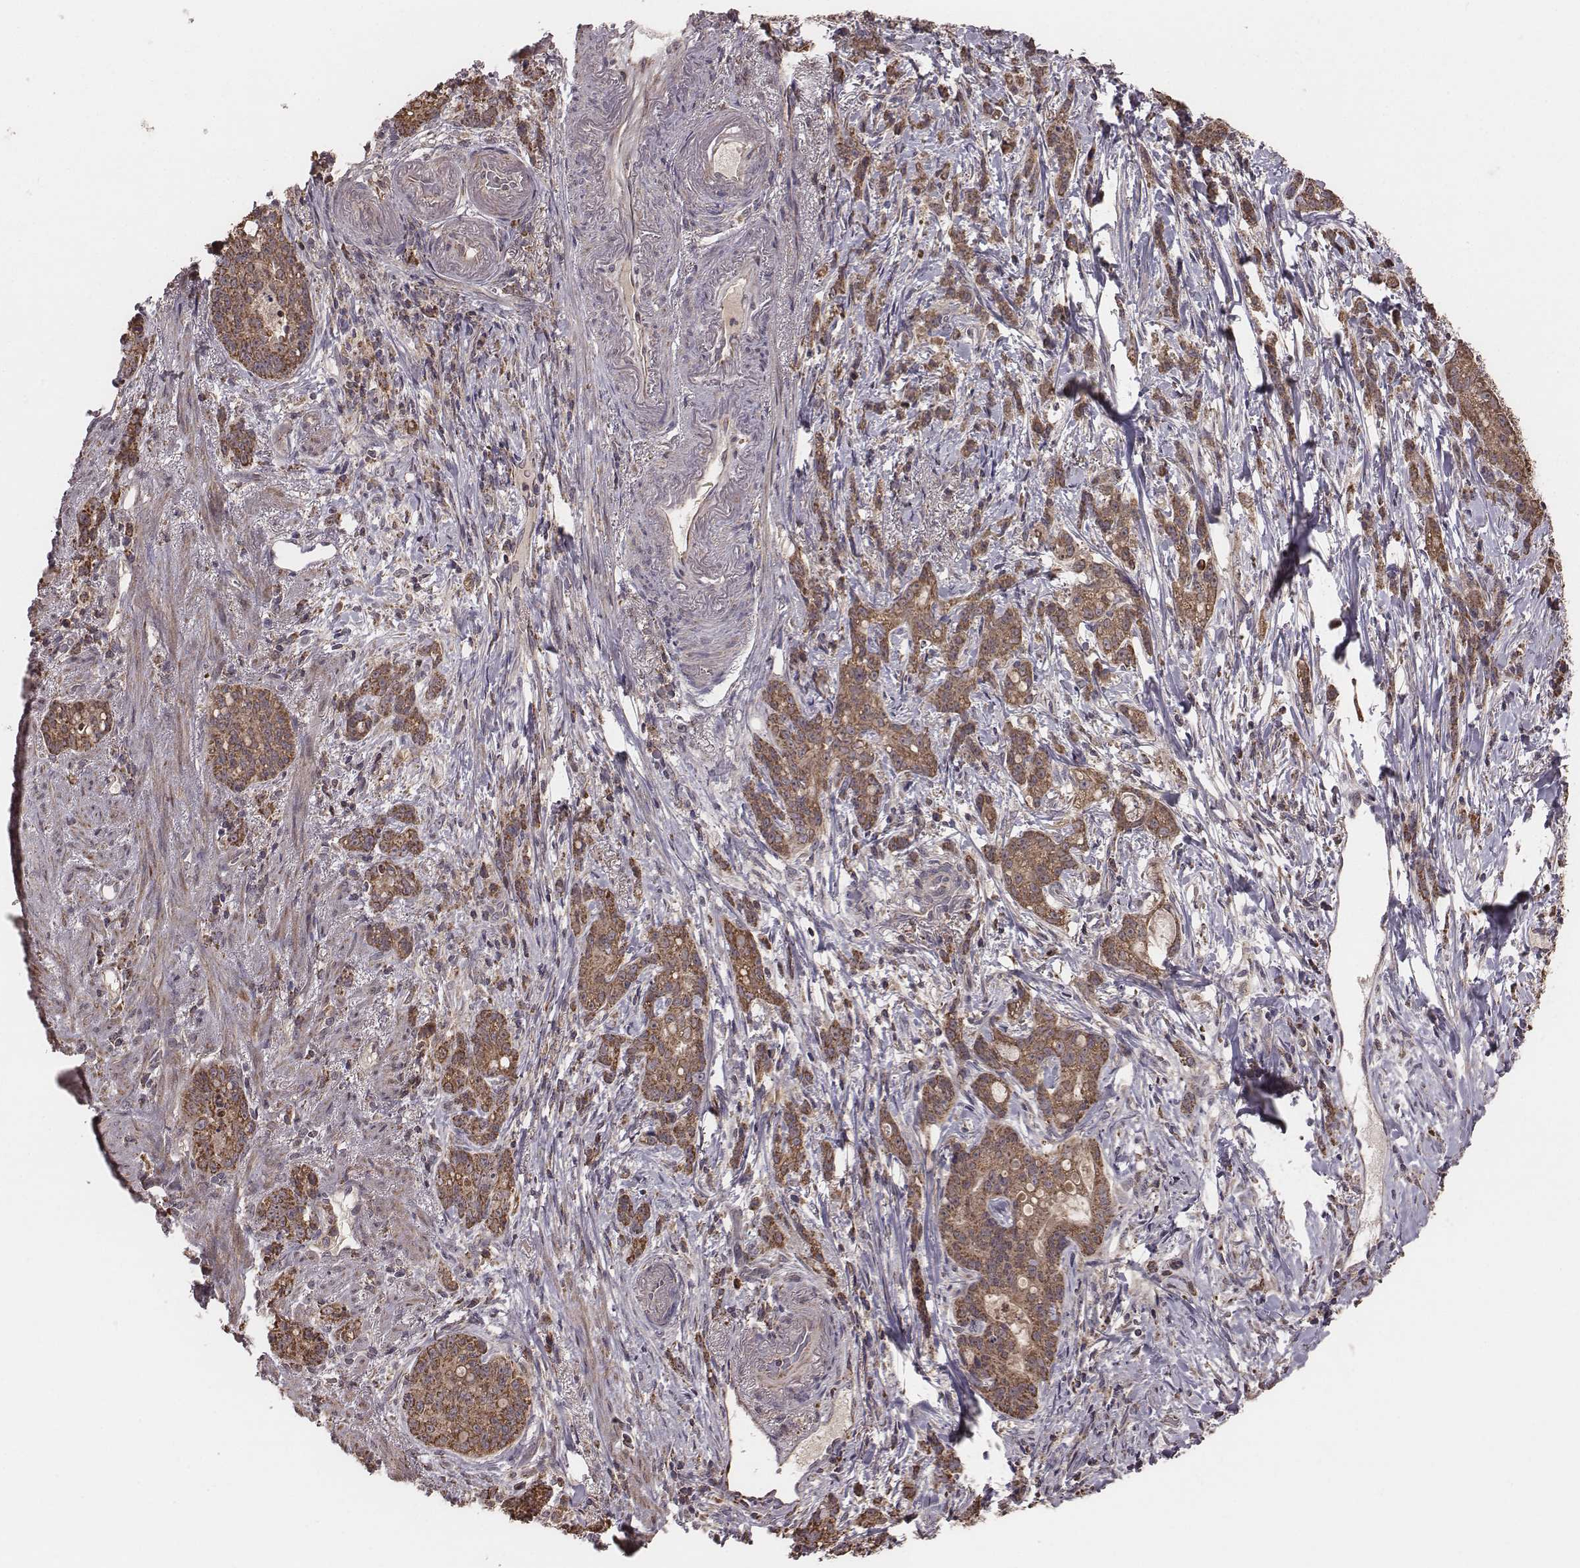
{"staining": {"intensity": "strong", "quantity": ">75%", "location": "cytoplasmic/membranous"}, "tissue": "stomach cancer", "cell_type": "Tumor cells", "image_type": "cancer", "snomed": [{"axis": "morphology", "description": "Adenocarcinoma, NOS"}, {"axis": "topography", "description": "Stomach, lower"}], "caption": "Human stomach cancer (adenocarcinoma) stained for a protein (brown) displays strong cytoplasmic/membranous positive expression in about >75% of tumor cells.", "gene": "PDCD2L", "patient": {"sex": "male", "age": 88}}